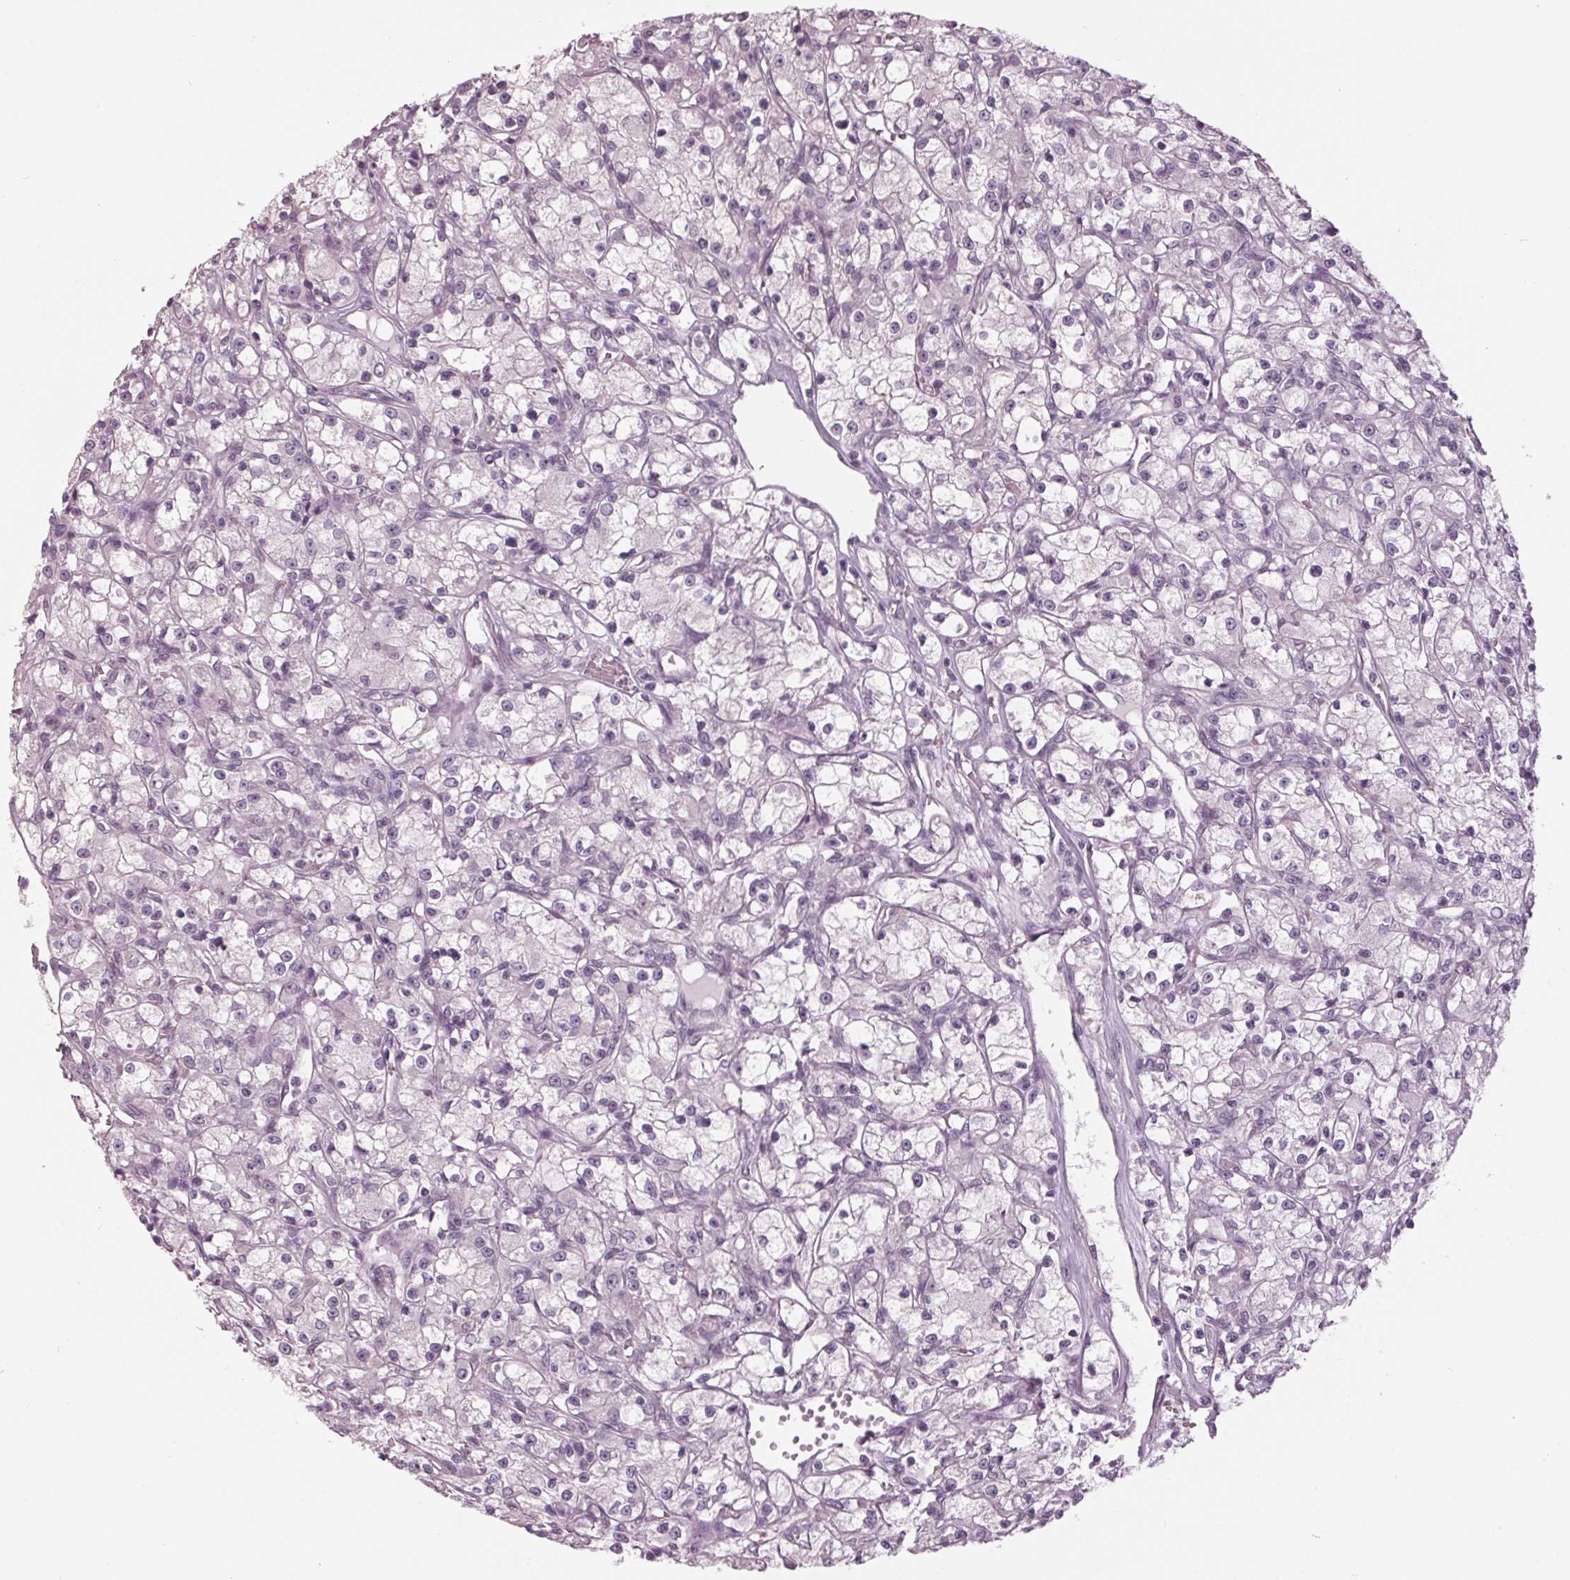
{"staining": {"intensity": "negative", "quantity": "none", "location": "none"}, "tissue": "renal cancer", "cell_type": "Tumor cells", "image_type": "cancer", "snomed": [{"axis": "morphology", "description": "Adenocarcinoma, NOS"}, {"axis": "topography", "description": "Kidney"}], "caption": "Tumor cells are negative for protein expression in human renal cancer (adenocarcinoma).", "gene": "TNNC2", "patient": {"sex": "female", "age": 59}}